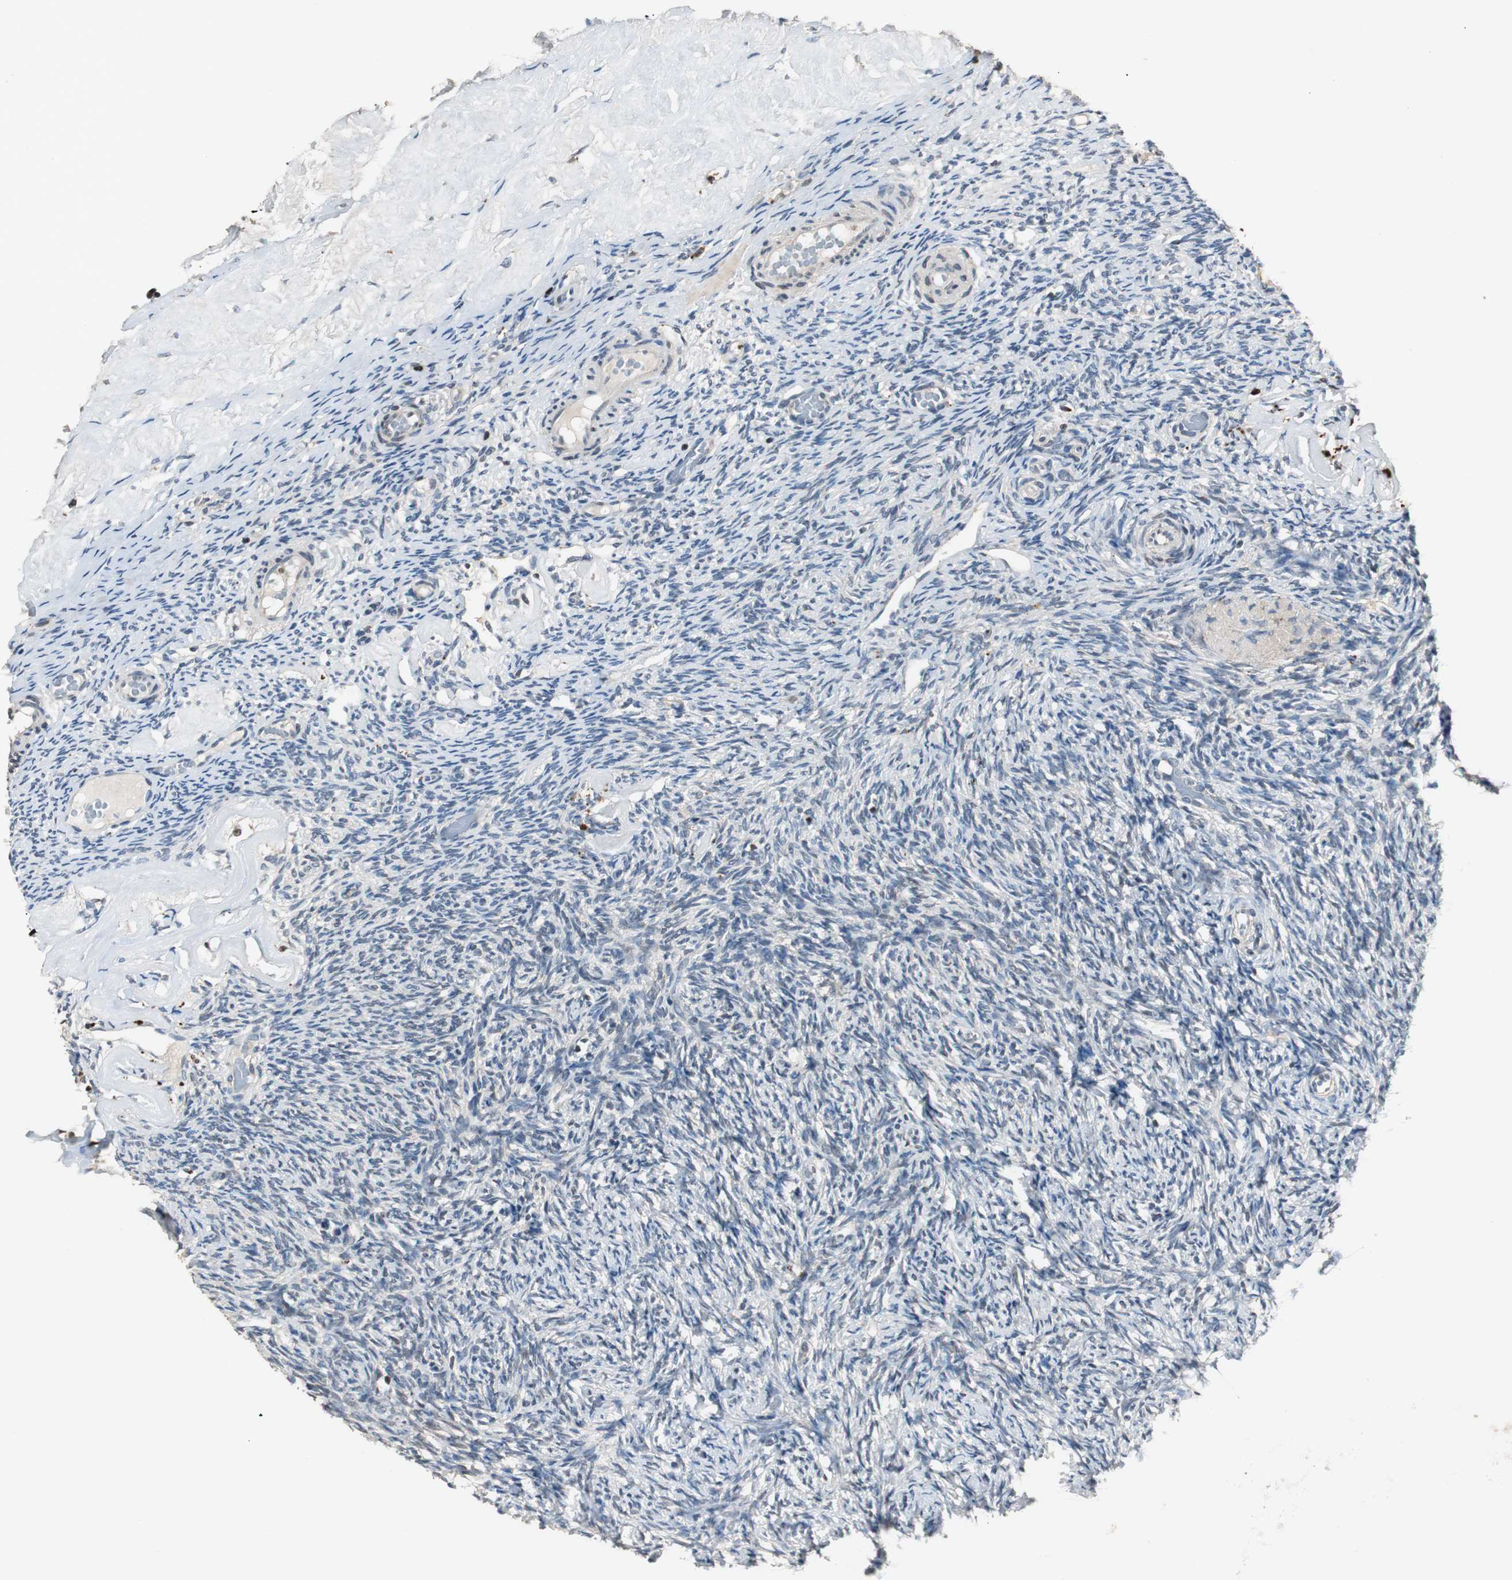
{"staining": {"intensity": "strong", "quantity": ">75%", "location": "nuclear"}, "tissue": "ovary", "cell_type": "Follicle cells", "image_type": "normal", "snomed": [{"axis": "morphology", "description": "Normal tissue, NOS"}, {"axis": "topography", "description": "Ovary"}], "caption": "Ovary stained for a protein (brown) shows strong nuclear positive staining in about >75% of follicle cells.", "gene": "FEN1", "patient": {"sex": "female", "age": 60}}